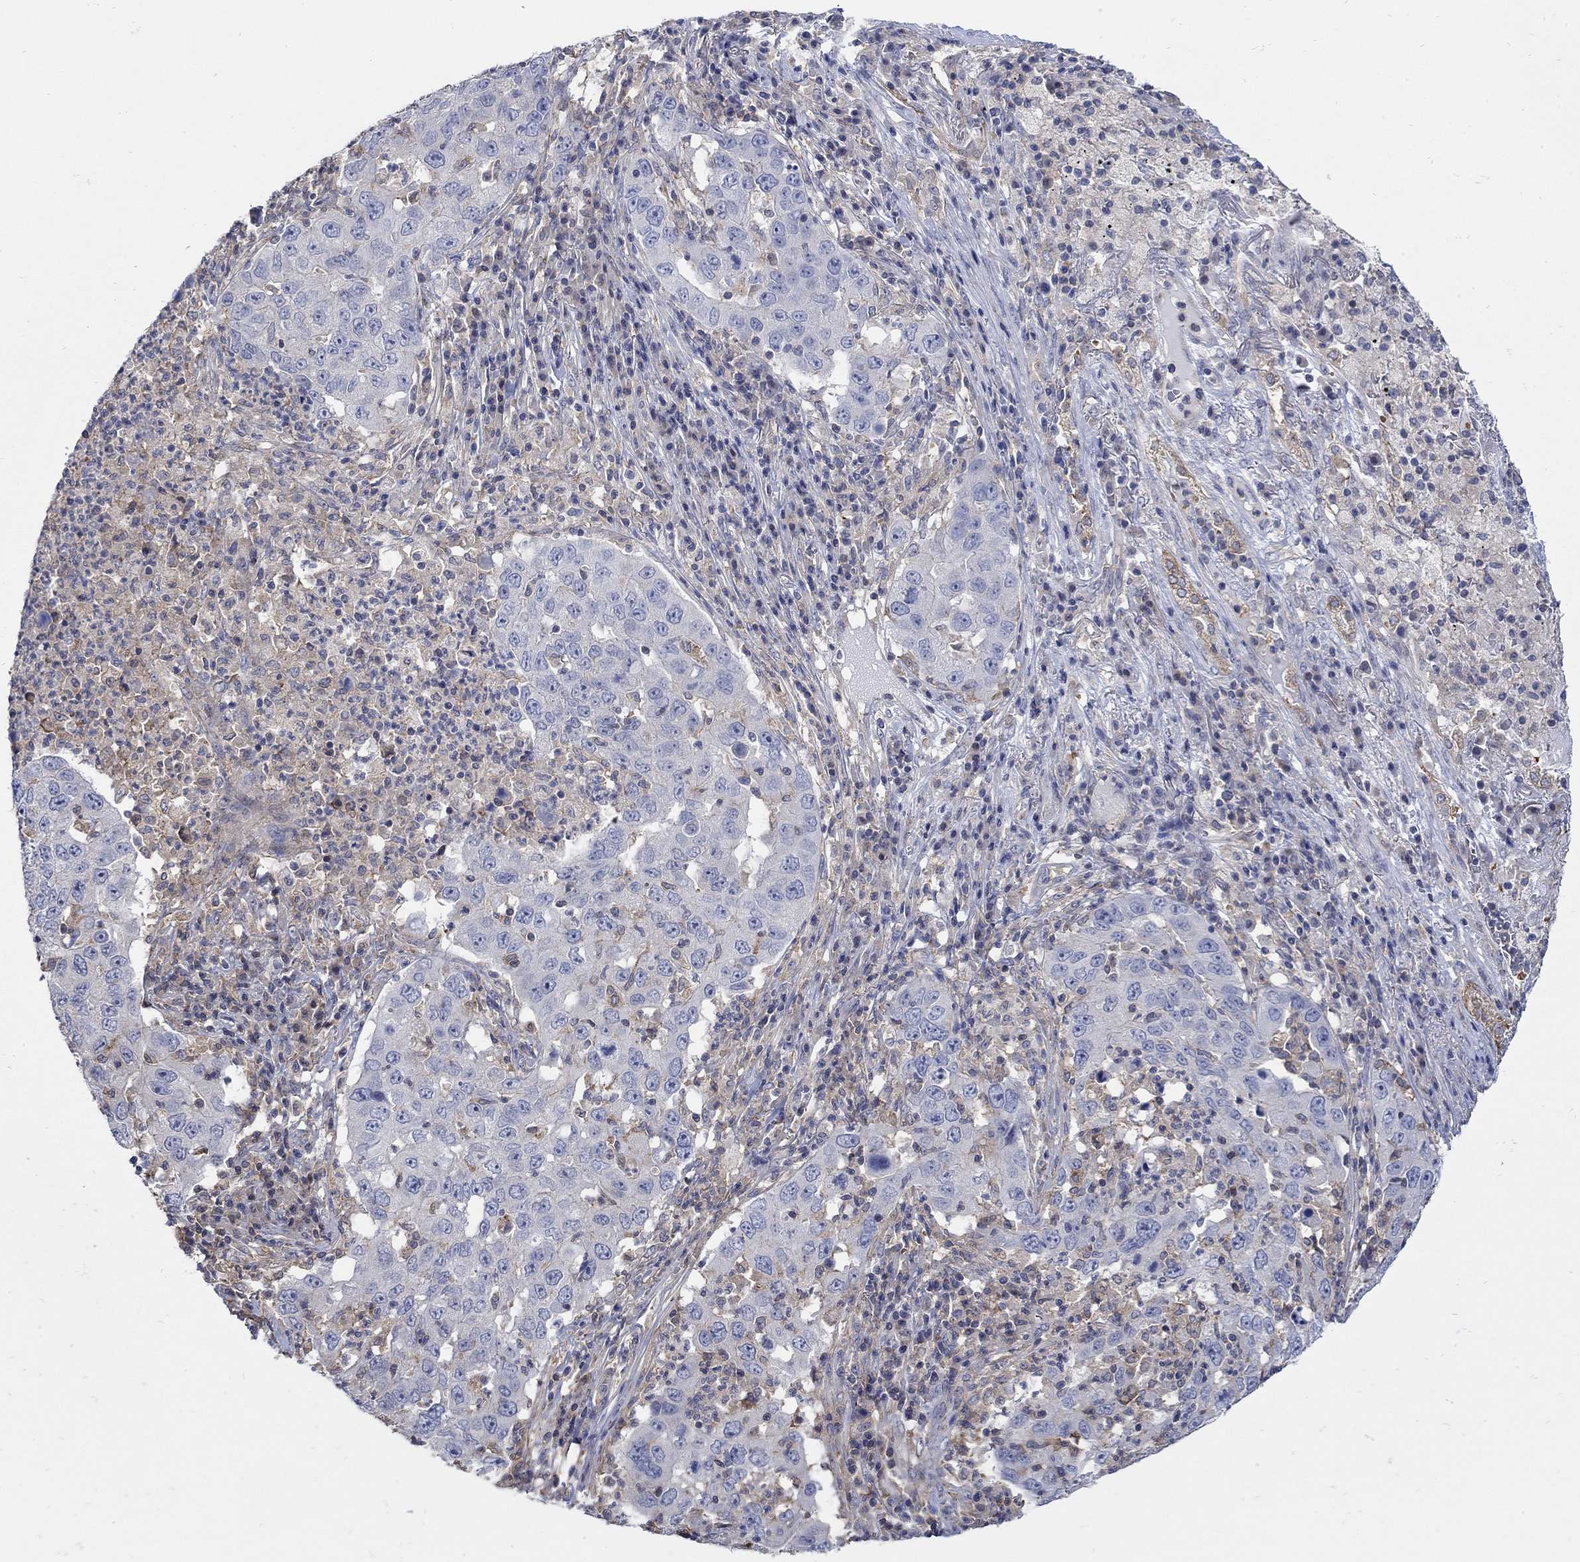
{"staining": {"intensity": "negative", "quantity": "none", "location": "none"}, "tissue": "lung cancer", "cell_type": "Tumor cells", "image_type": "cancer", "snomed": [{"axis": "morphology", "description": "Adenocarcinoma, NOS"}, {"axis": "topography", "description": "Lung"}], "caption": "Tumor cells are negative for protein expression in human lung cancer.", "gene": "TEKT3", "patient": {"sex": "male", "age": 73}}